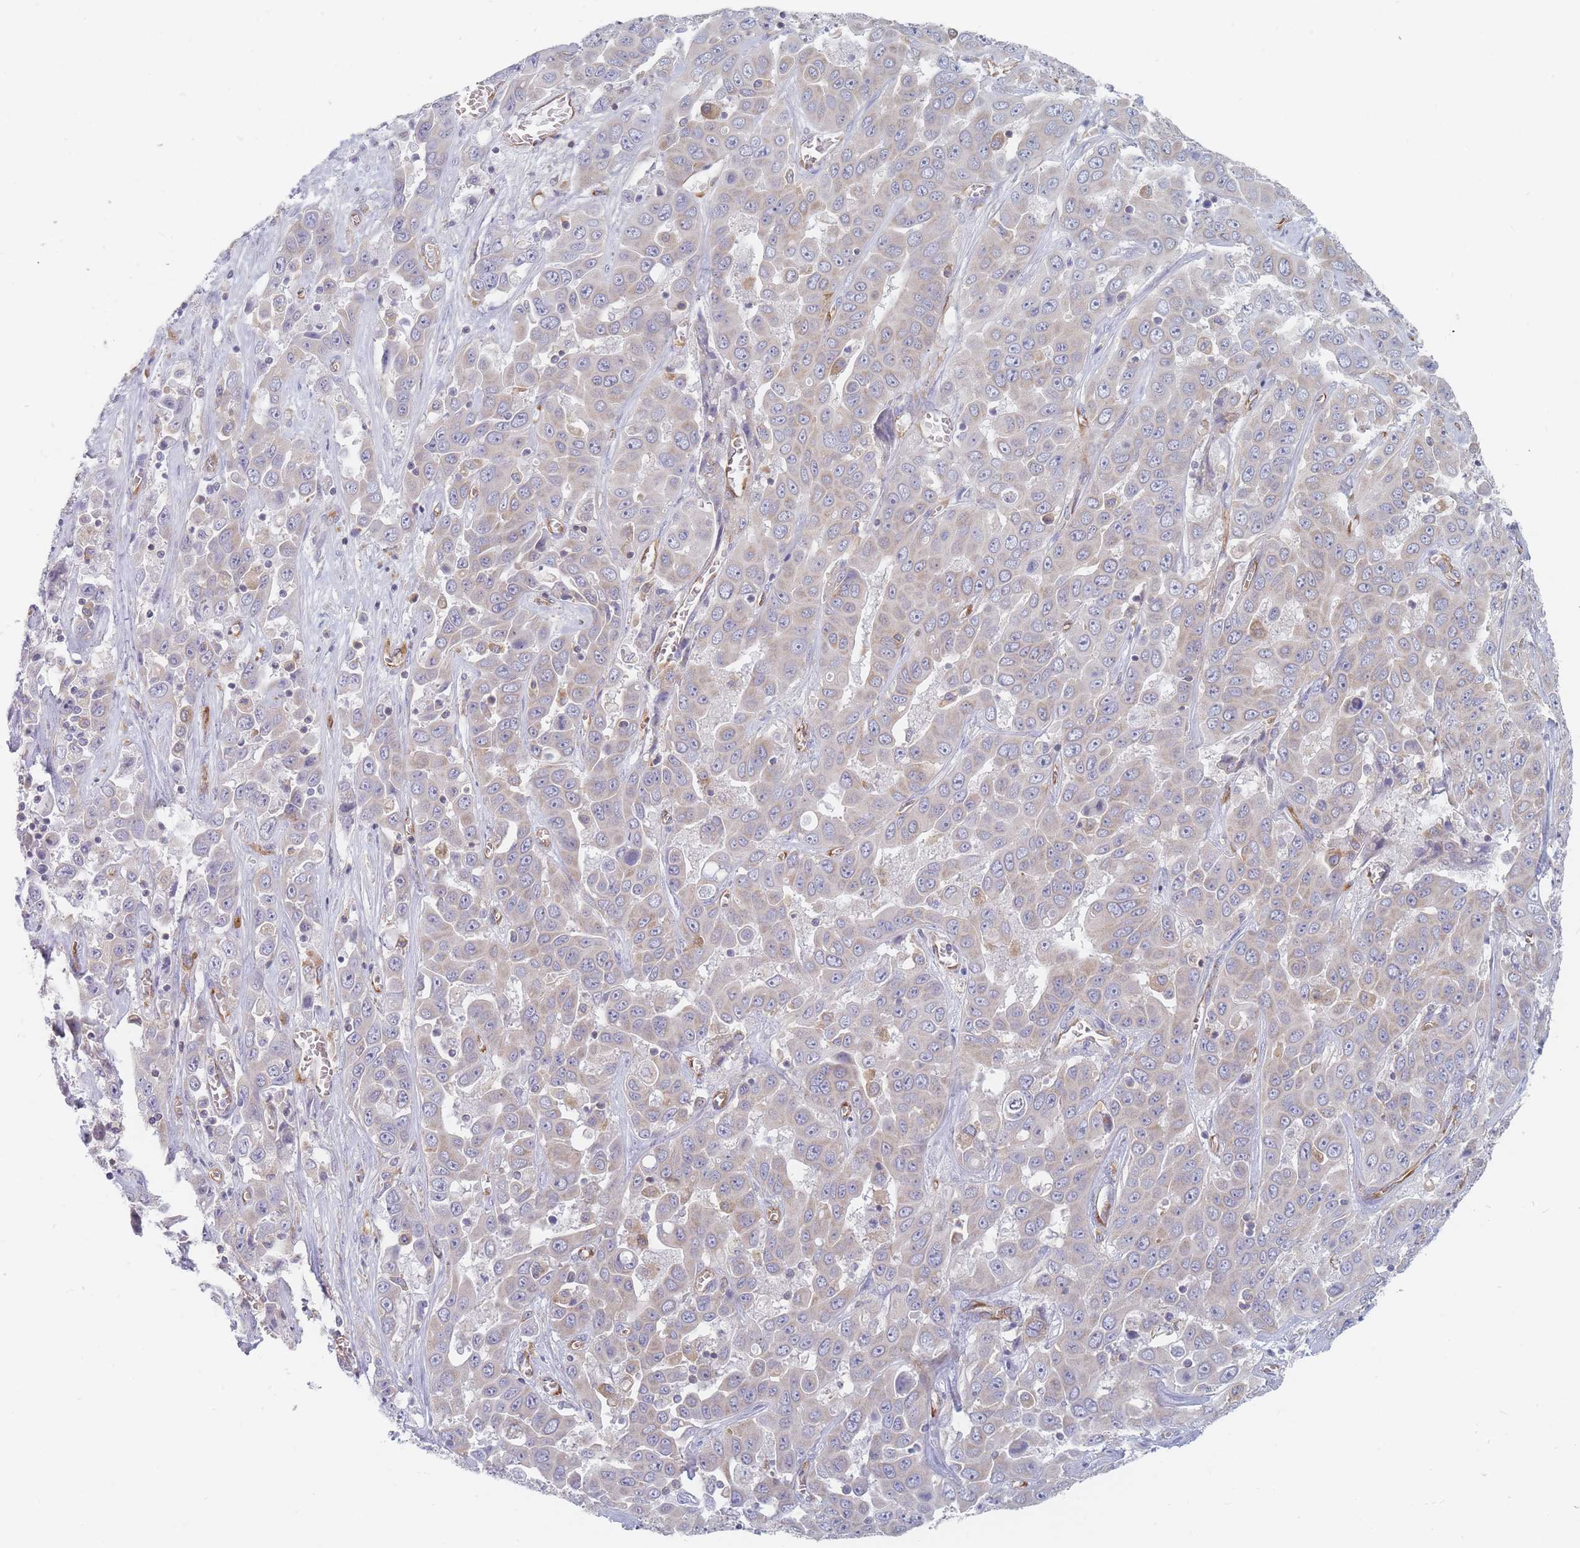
{"staining": {"intensity": "negative", "quantity": "none", "location": "none"}, "tissue": "liver cancer", "cell_type": "Tumor cells", "image_type": "cancer", "snomed": [{"axis": "morphology", "description": "Cholangiocarcinoma"}, {"axis": "topography", "description": "Liver"}], "caption": "Human cholangiocarcinoma (liver) stained for a protein using immunohistochemistry (IHC) reveals no expression in tumor cells.", "gene": "MAP1S", "patient": {"sex": "female", "age": 52}}